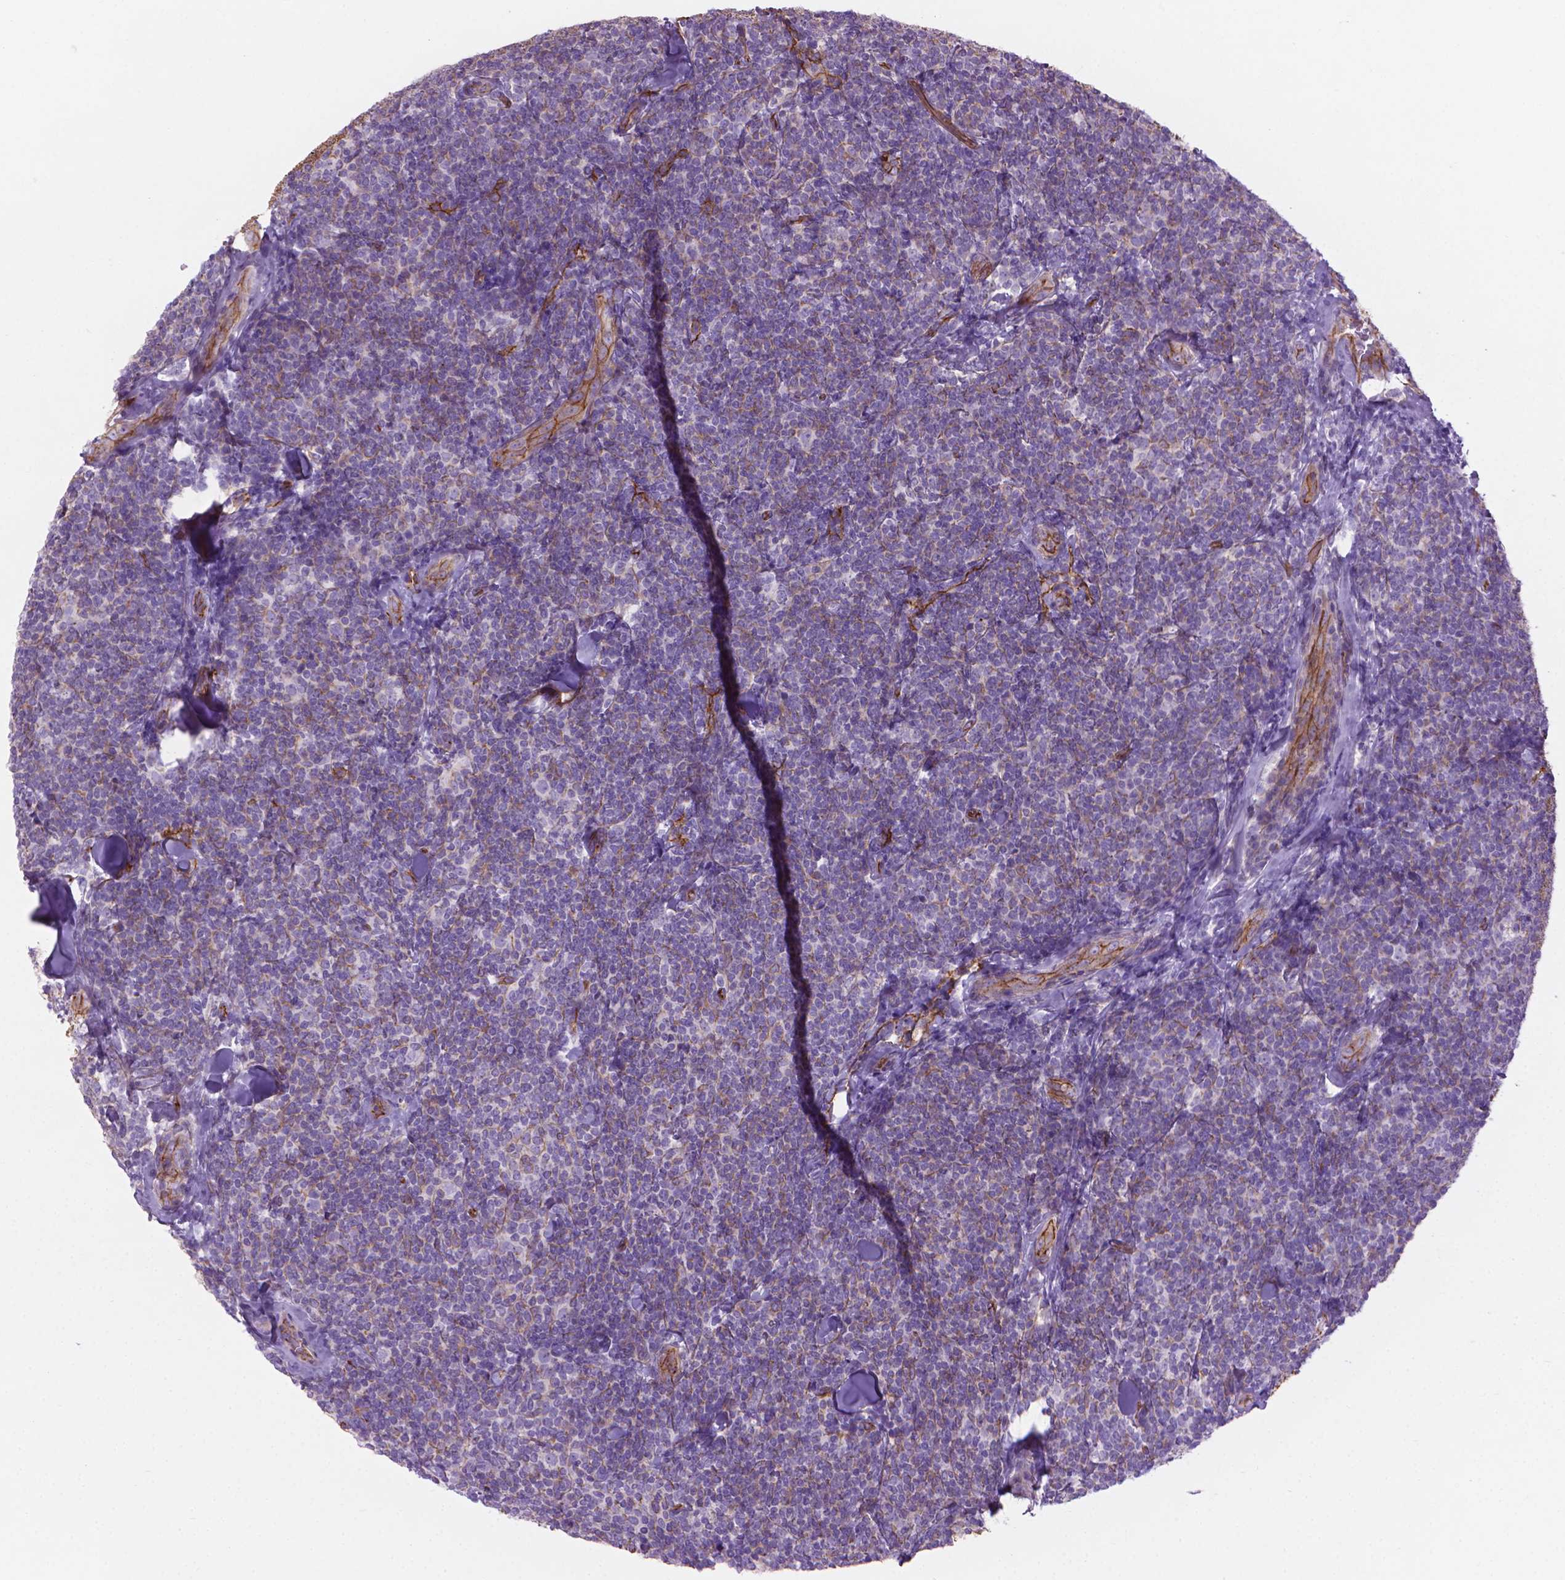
{"staining": {"intensity": "negative", "quantity": "none", "location": "none"}, "tissue": "lymphoma", "cell_type": "Tumor cells", "image_type": "cancer", "snomed": [{"axis": "morphology", "description": "Malignant lymphoma, non-Hodgkin's type, Low grade"}, {"axis": "topography", "description": "Lymph node"}], "caption": "Histopathology image shows no protein positivity in tumor cells of malignant lymphoma, non-Hodgkin's type (low-grade) tissue.", "gene": "TENT5A", "patient": {"sex": "female", "age": 56}}